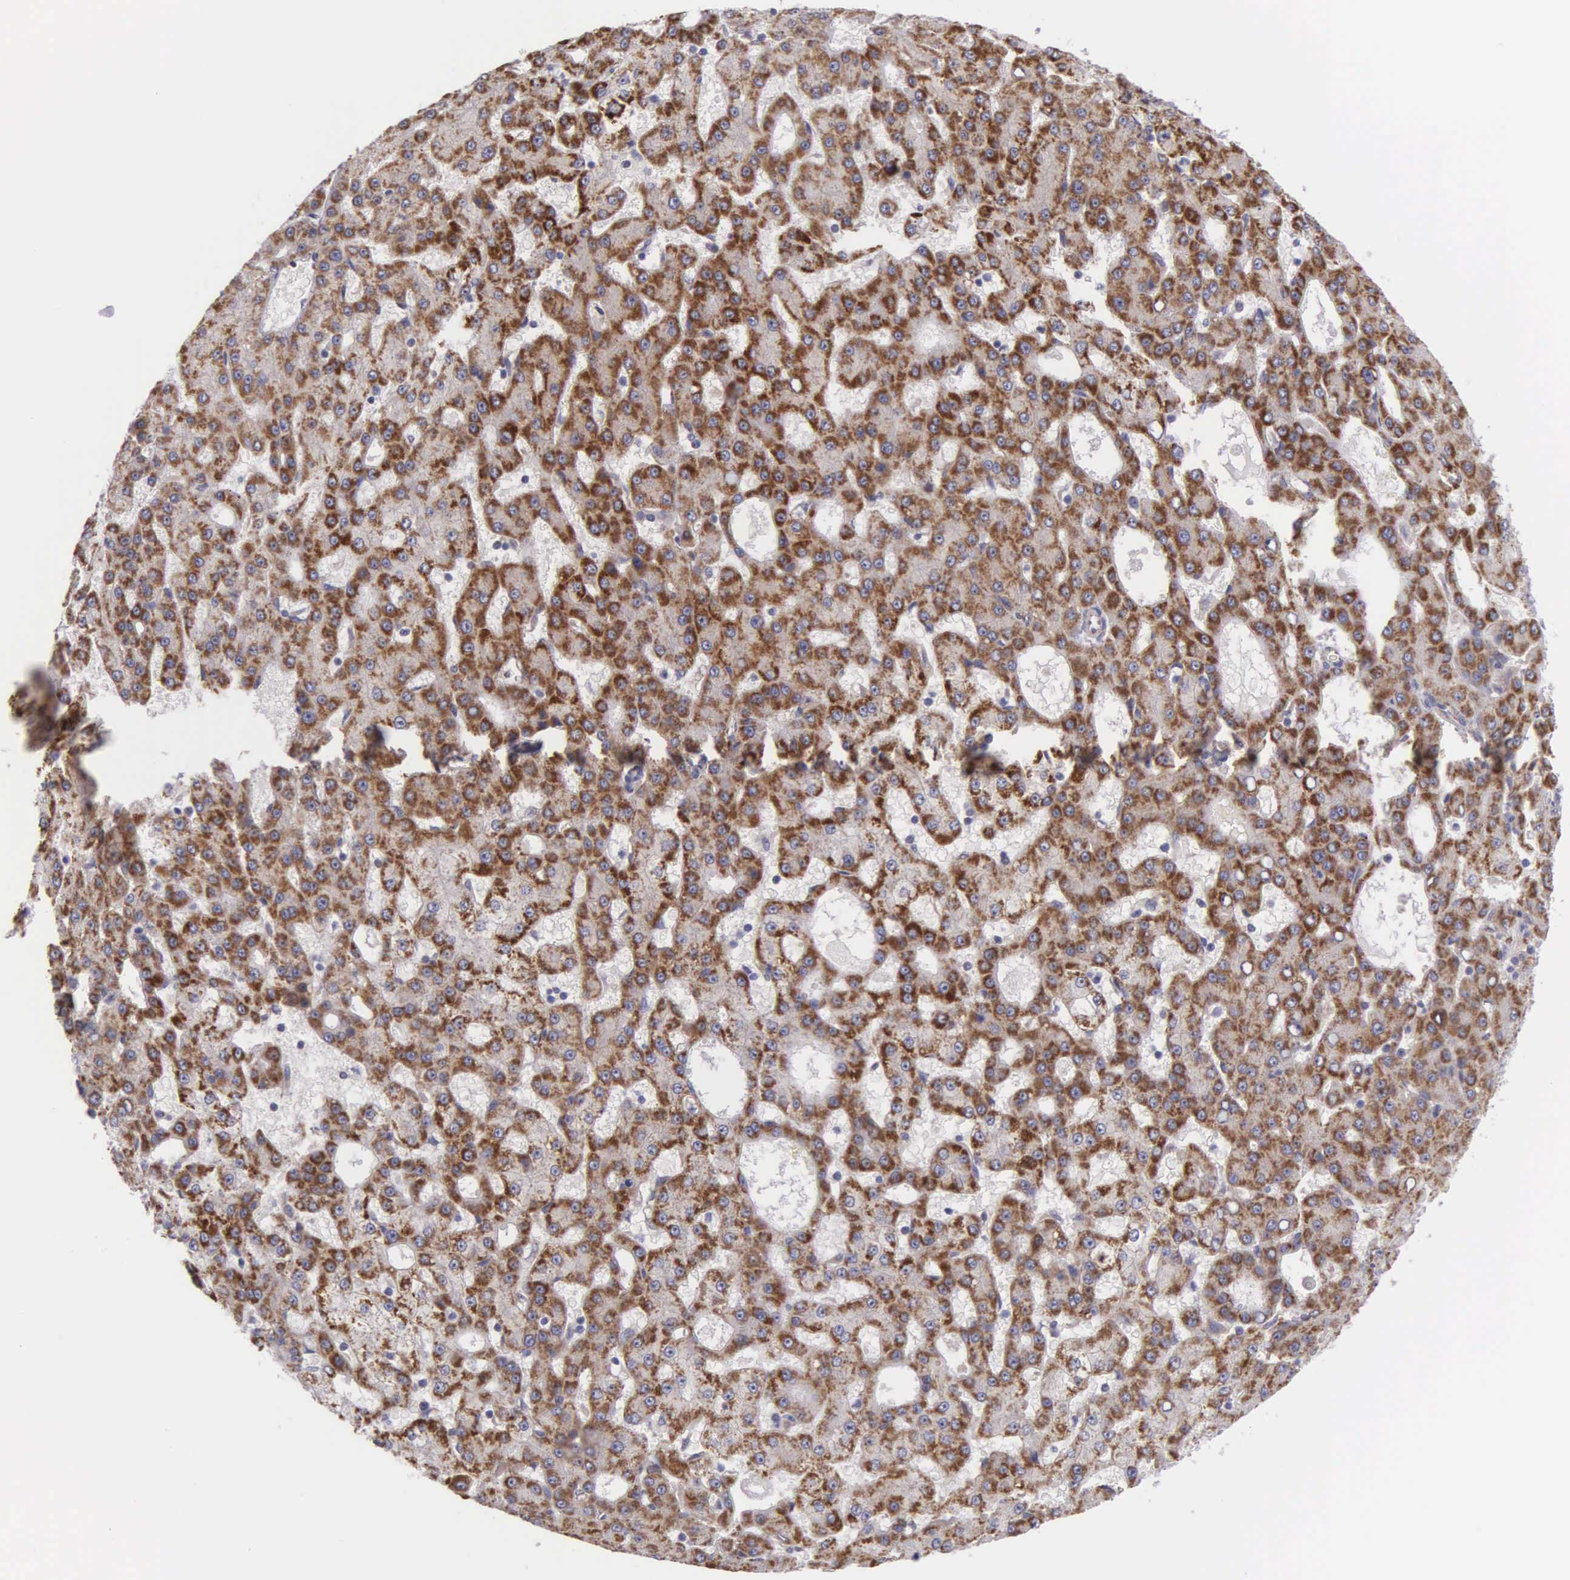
{"staining": {"intensity": "strong", "quantity": ">75%", "location": "cytoplasmic/membranous"}, "tissue": "liver cancer", "cell_type": "Tumor cells", "image_type": "cancer", "snomed": [{"axis": "morphology", "description": "Carcinoma, Hepatocellular, NOS"}, {"axis": "topography", "description": "Liver"}], "caption": "Liver cancer stained with a protein marker demonstrates strong staining in tumor cells.", "gene": "SYNJ2BP", "patient": {"sex": "male", "age": 47}}